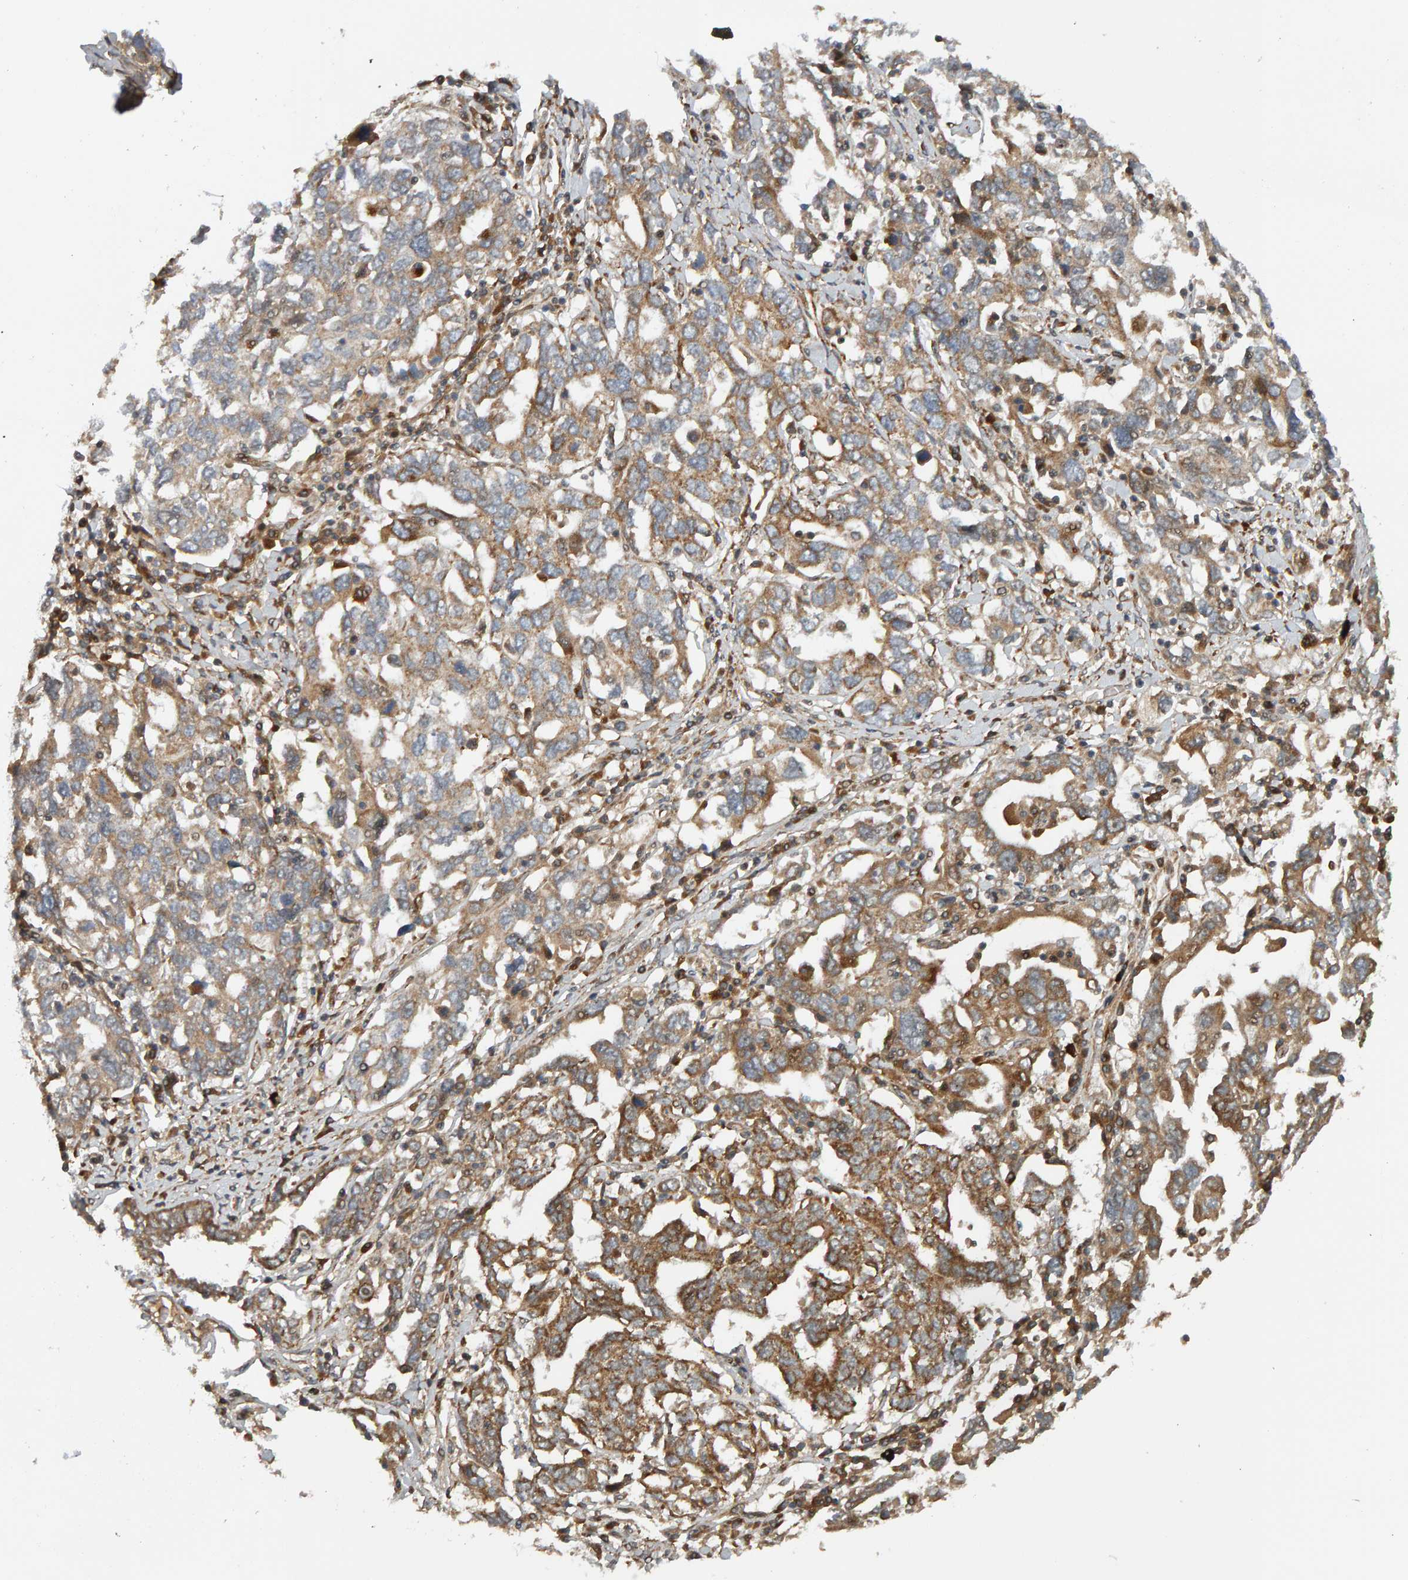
{"staining": {"intensity": "moderate", "quantity": ">75%", "location": "cytoplasmic/membranous"}, "tissue": "ovarian cancer", "cell_type": "Tumor cells", "image_type": "cancer", "snomed": [{"axis": "morphology", "description": "Carcinoma, endometroid"}, {"axis": "topography", "description": "Ovary"}], "caption": "This micrograph demonstrates ovarian cancer (endometroid carcinoma) stained with IHC to label a protein in brown. The cytoplasmic/membranous of tumor cells show moderate positivity for the protein. Nuclei are counter-stained blue.", "gene": "ZFAND1", "patient": {"sex": "female", "age": 62}}